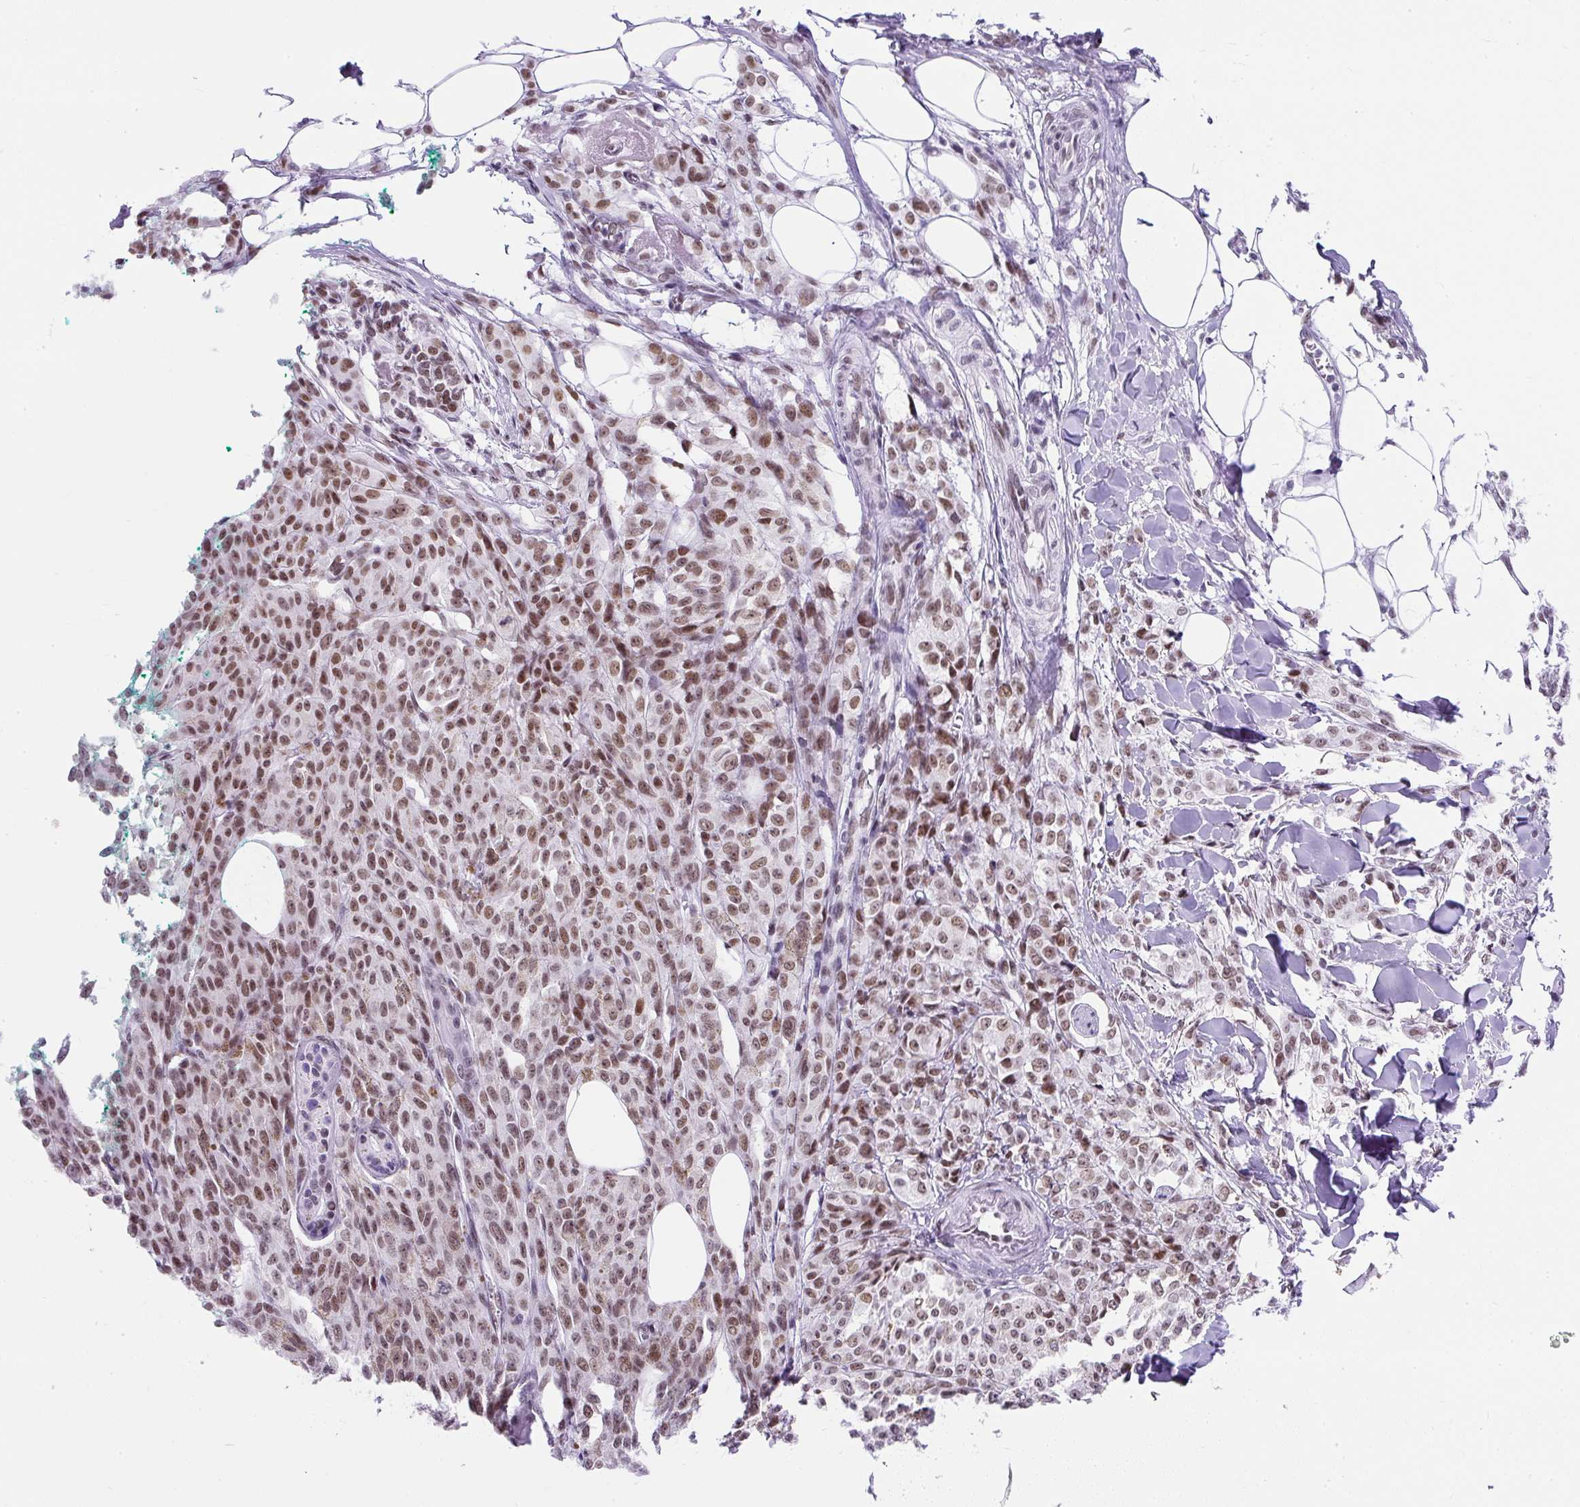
{"staining": {"intensity": "moderate", "quantity": ">75%", "location": "nuclear"}, "tissue": "melanoma", "cell_type": "Tumor cells", "image_type": "cancer", "snomed": [{"axis": "morphology", "description": "Malignant melanoma, NOS"}, {"axis": "topography", "description": "Skin"}], "caption": "An immunohistochemistry histopathology image of tumor tissue is shown. Protein staining in brown highlights moderate nuclear positivity in malignant melanoma within tumor cells. Using DAB (brown) and hematoxylin (blue) stains, captured at high magnification using brightfield microscopy.", "gene": "PLCXD2", "patient": {"sex": "female", "age": 52}}